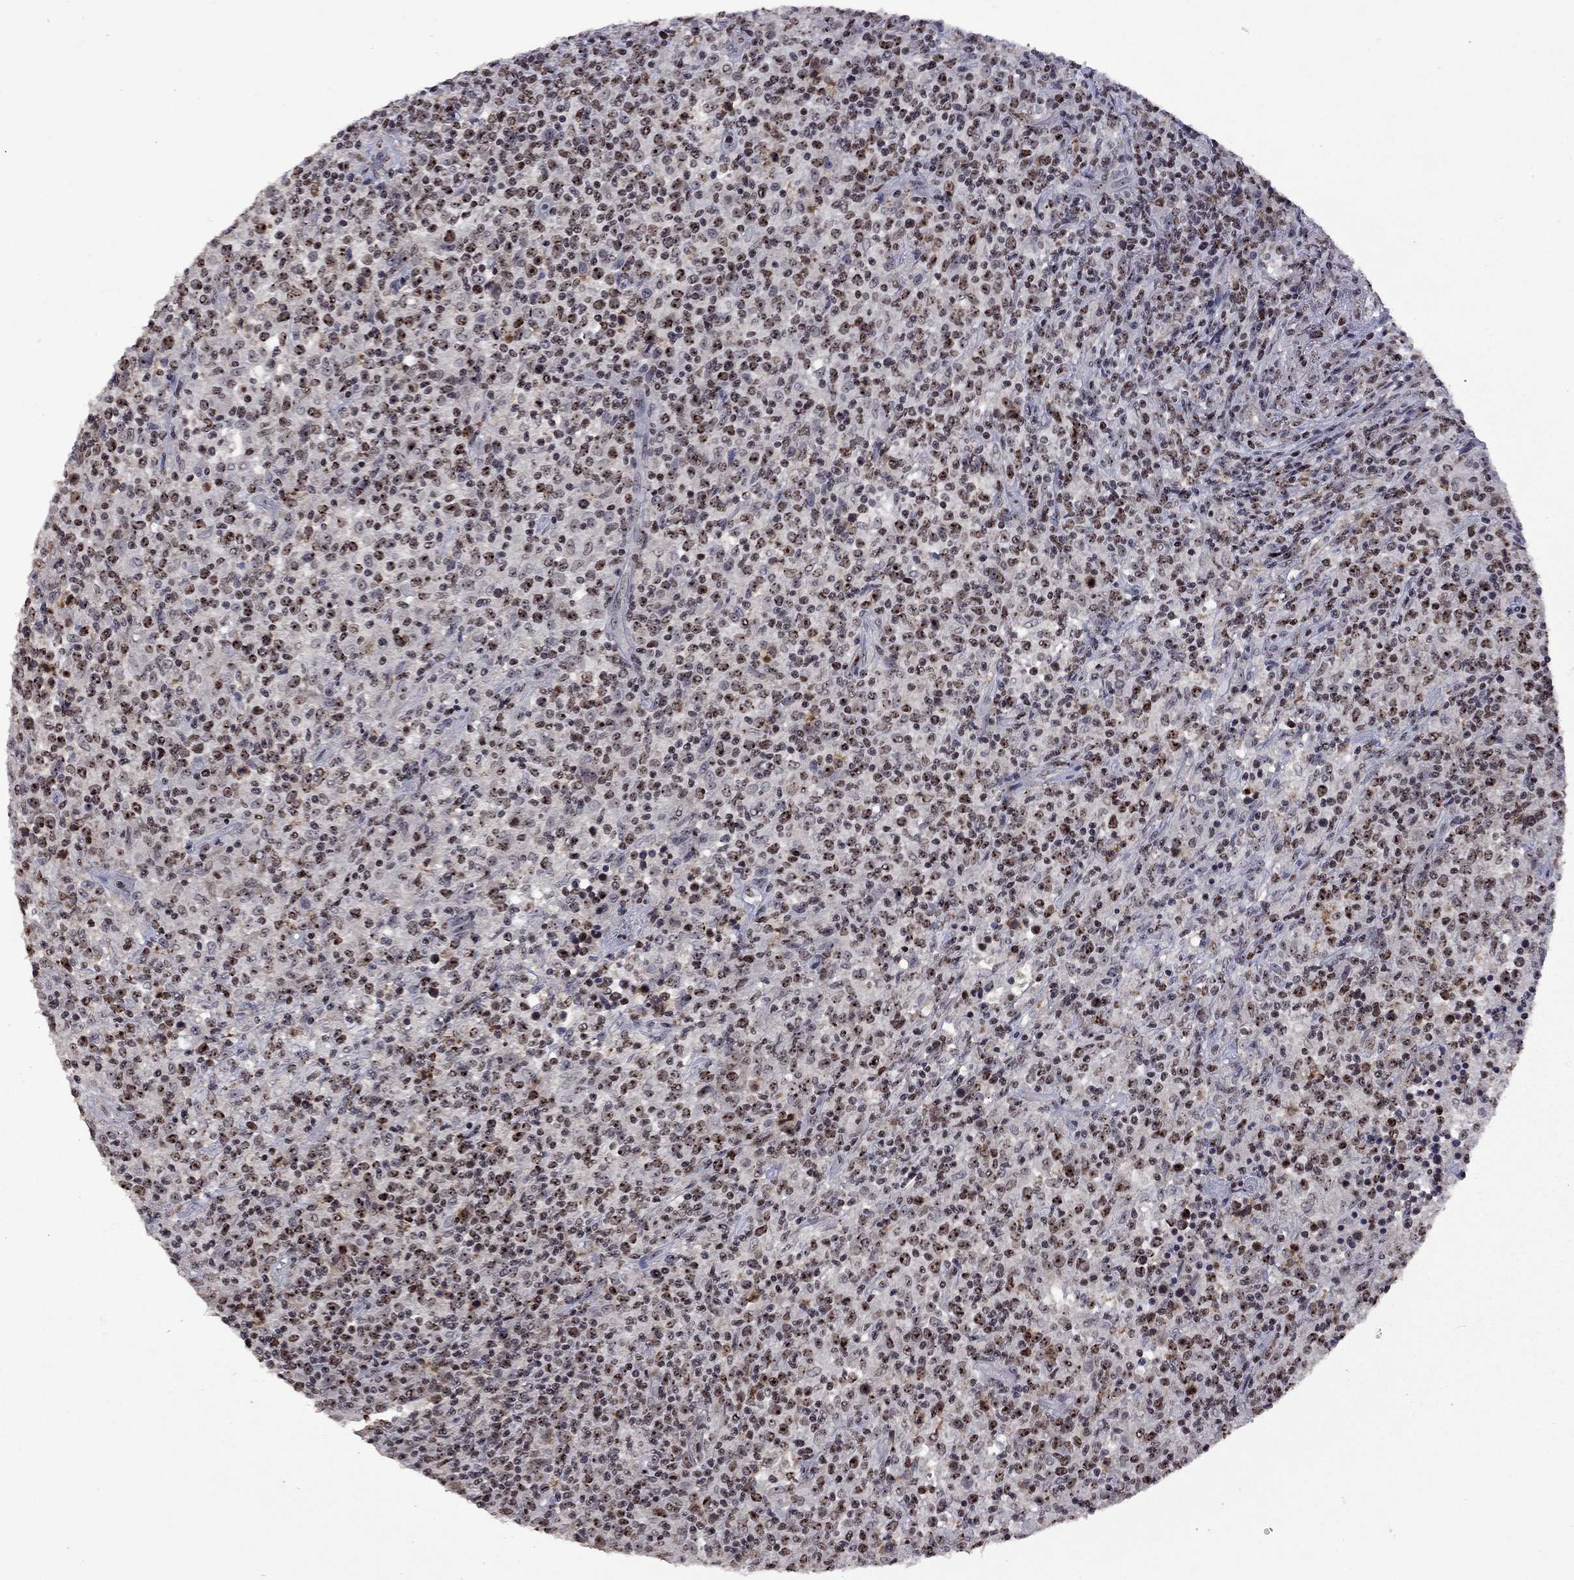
{"staining": {"intensity": "strong", "quantity": "25%-75%", "location": "nuclear"}, "tissue": "lymphoma", "cell_type": "Tumor cells", "image_type": "cancer", "snomed": [{"axis": "morphology", "description": "Malignant lymphoma, non-Hodgkin's type, High grade"}, {"axis": "topography", "description": "Lung"}], "caption": "An image showing strong nuclear expression in approximately 25%-75% of tumor cells in malignant lymphoma, non-Hodgkin's type (high-grade), as visualized by brown immunohistochemical staining.", "gene": "SPOUT1", "patient": {"sex": "male", "age": 79}}